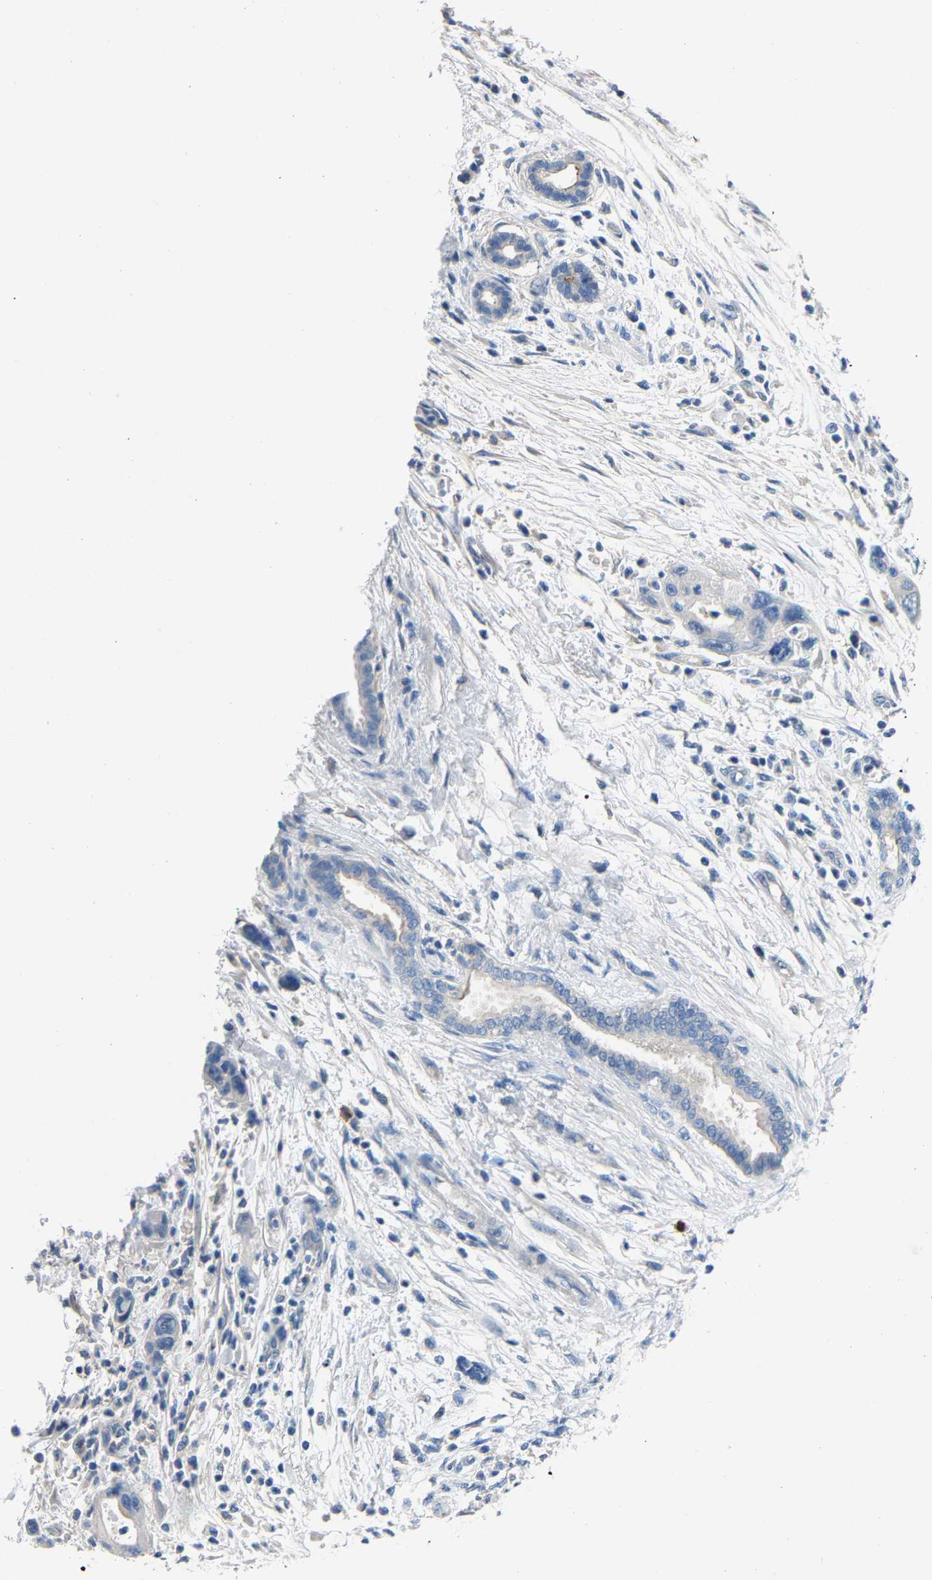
{"staining": {"intensity": "negative", "quantity": "none", "location": "none"}, "tissue": "pancreatic cancer", "cell_type": "Tumor cells", "image_type": "cancer", "snomed": [{"axis": "morphology", "description": "Normal tissue, NOS"}, {"axis": "morphology", "description": "Adenocarcinoma, NOS"}, {"axis": "topography", "description": "Pancreas"}], "caption": "An immunohistochemistry (IHC) micrograph of pancreatic cancer (adenocarcinoma) is shown. There is no staining in tumor cells of pancreatic cancer (adenocarcinoma).", "gene": "DNAAF5", "patient": {"sex": "female", "age": 71}}